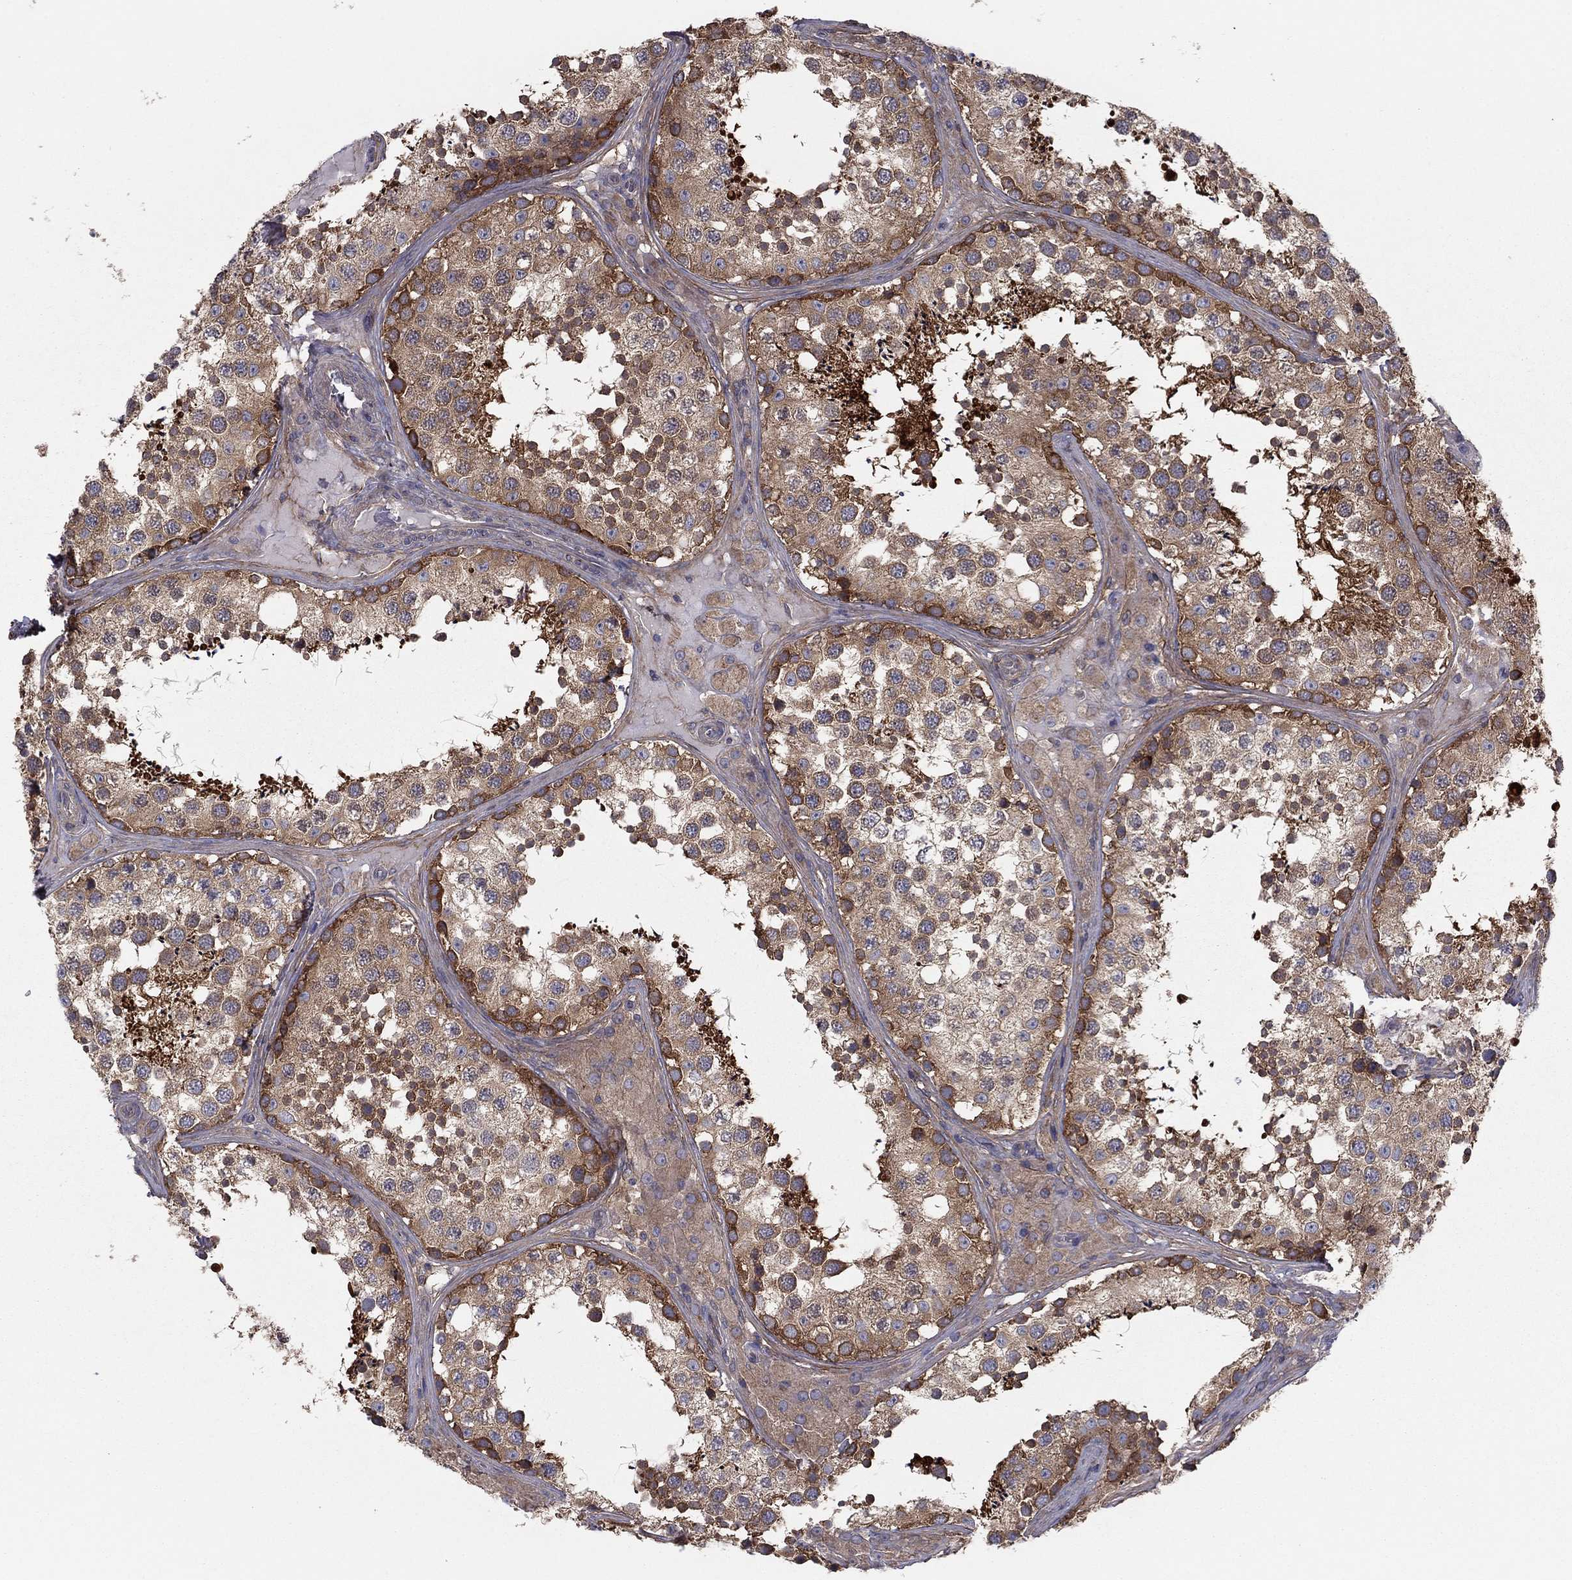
{"staining": {"intensity": "strong", "quantity": ">75%", "location": "cytoplasmic/membranous"}, "tissue": "testis", "cell_type": "Cells in seminiferous ducts", "image_type": "normal", "snomed": [{"axis": "morphology", "description": "Normal tissue, NOS"}, {"axis": "topography", "description": "Testis"}], "caption": "Immunohistochemical staining of unremarkable testis reveals strong cytoplasmic/membranous protein staining in about >75% of cells in seminiferous ducts. (Brightfield microscopy of DAB IHC at high magnification).", "gene": "RNF123", "patient": {"sex": "male", "age": 34}}